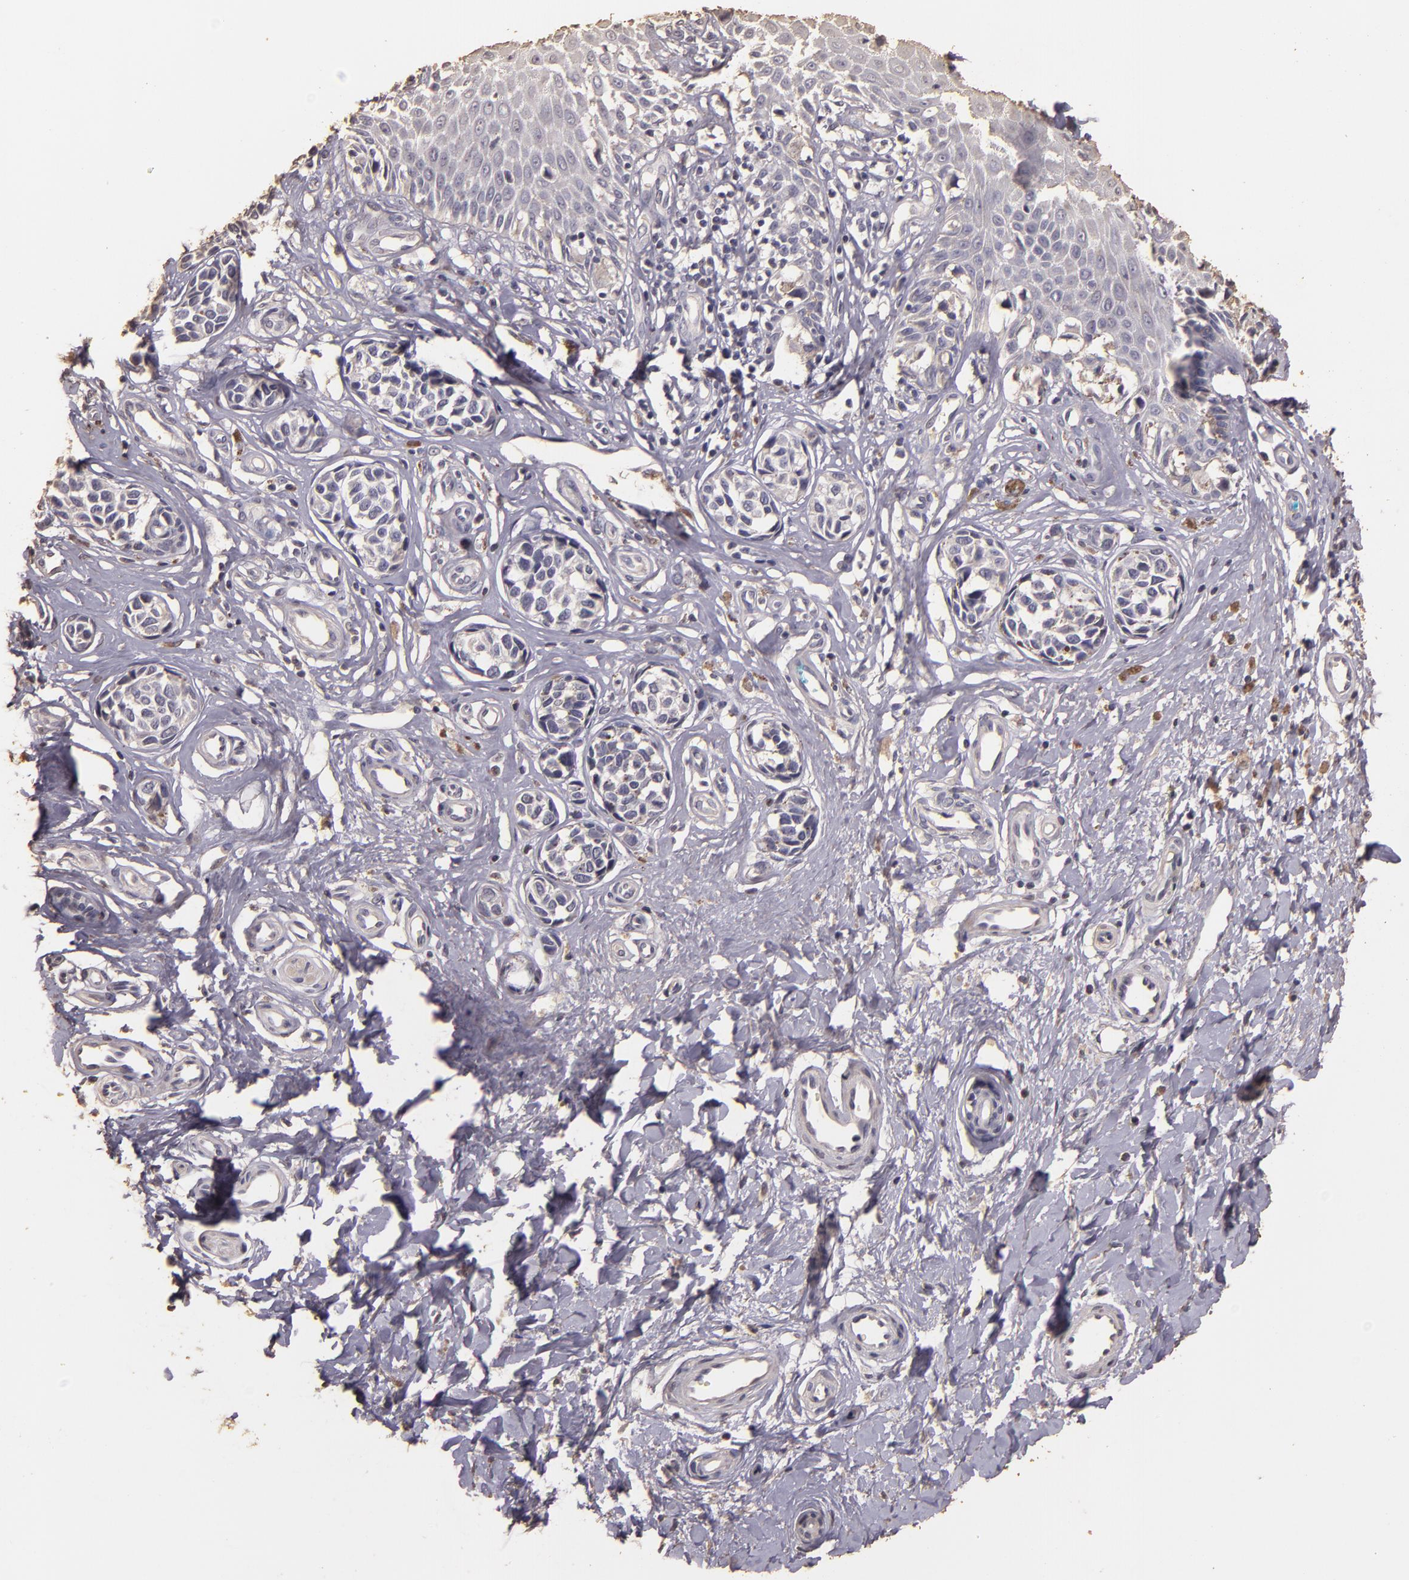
{"staining": {"intensity": "negative", "quantity": "none", "location": "none"}, "tissue": "melanoma", "cell_type": "Tumor cells", "image_type": "cancer", "snomed": [{"axis": "morphology", "description": "Malignant melanoma, NOS"}, {"axis": "topography", "description": "Skin"}], "caption": "Malignant melanoma stained for a protein using IHC shows no positivity tumor cells.", "gene": "BCL2L13", "patient": {"sex": "male", "age": 79}}